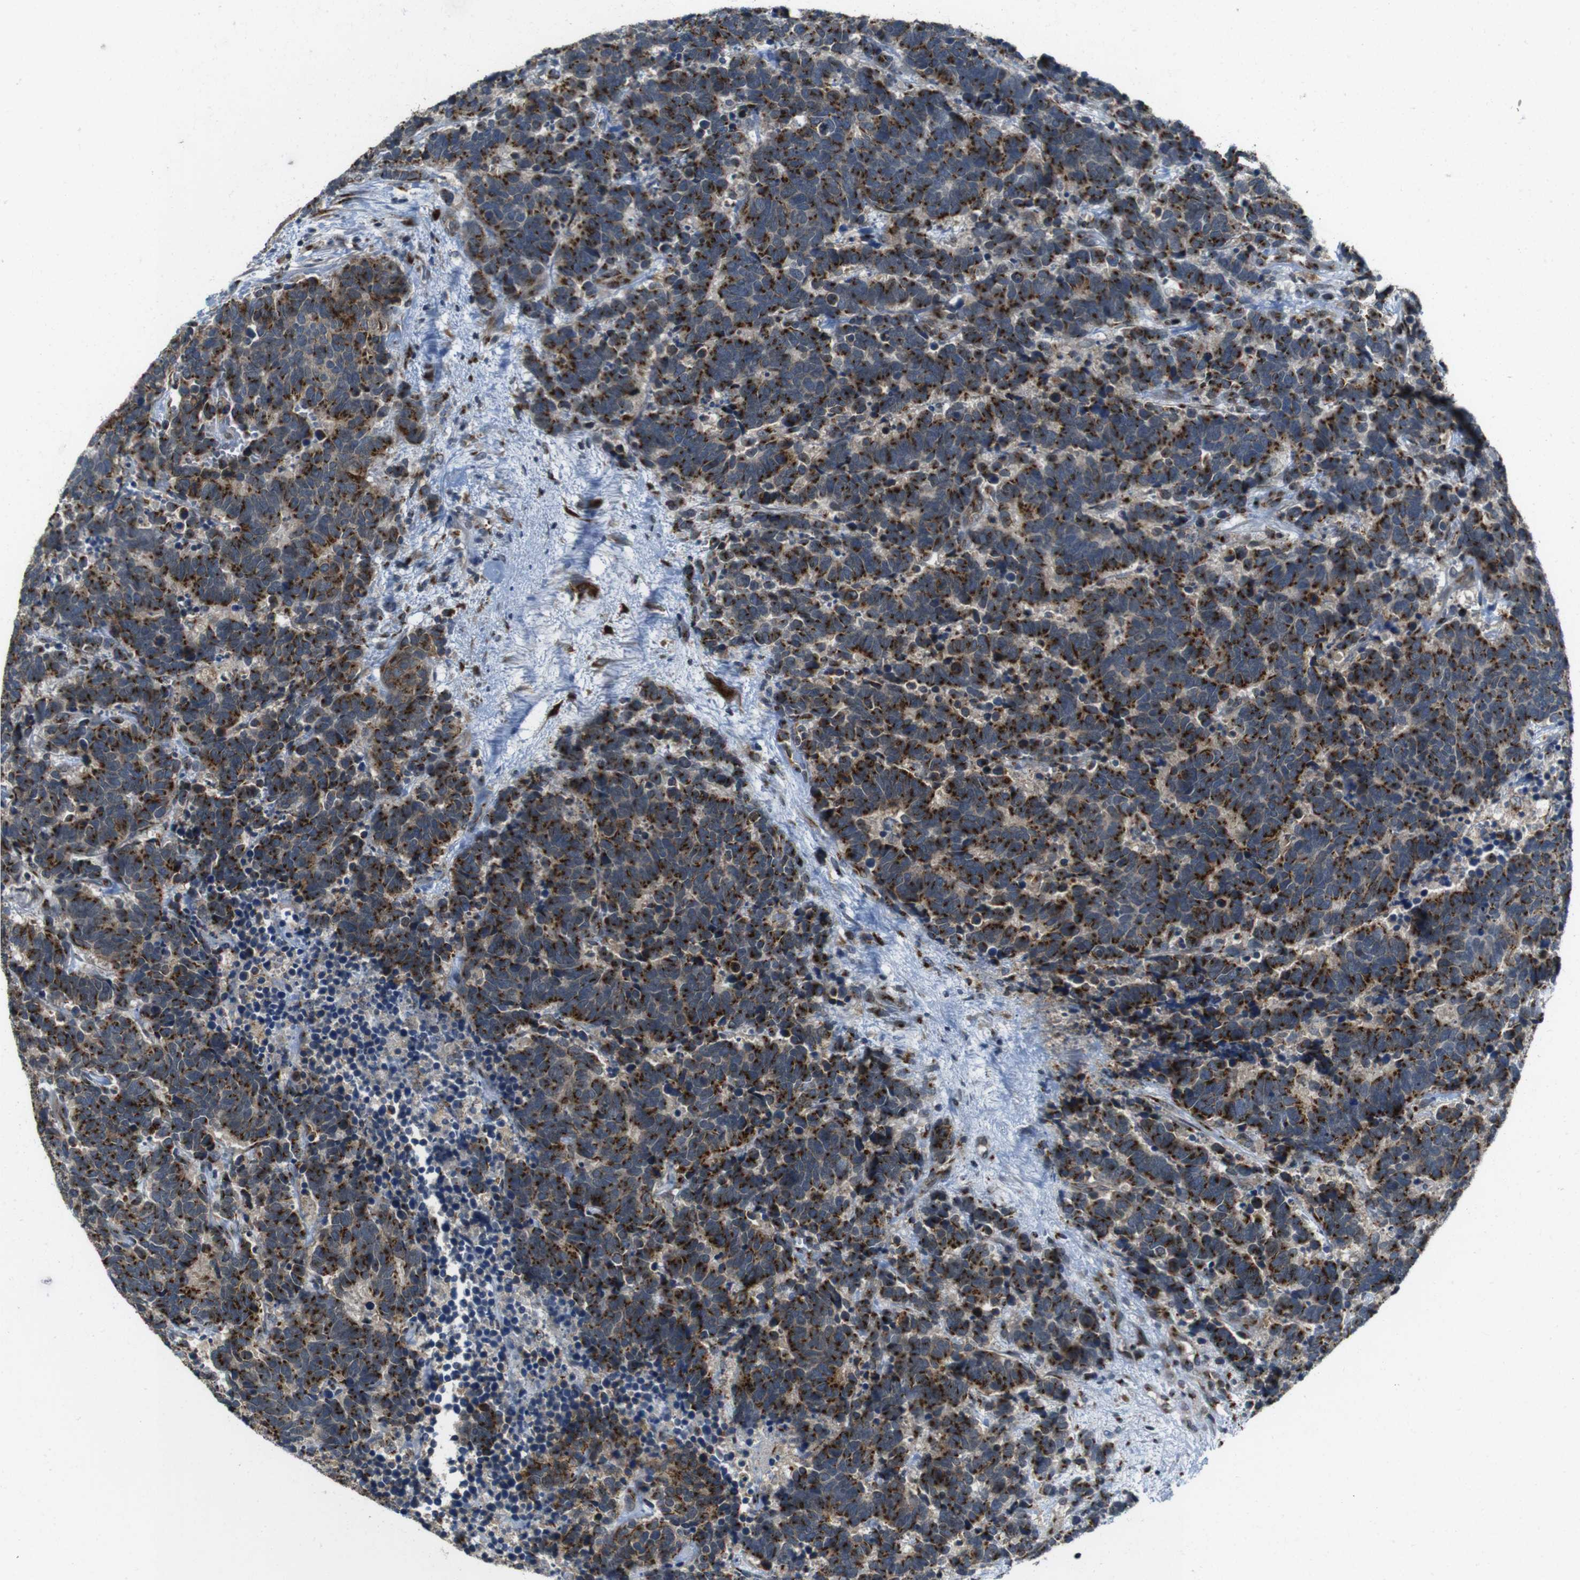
{"staining": {"intensity": "strong", "quantity": ">75%", "location": "cytoplasmic/membranous"}, "tissue": "carcinoid", "cell_type": "Tumor cells", "image_type": "cancer", "snomed": [{"axis": "morphology", "description": "Carcinoma, NOS"}, {"axis": "morphology", "description": "Carcinoid, malignant, NOS"}, {"axis": "topography", "description": "Urinary bladder"}], "caption": "The image shows a brown stain indicating the presence of a protein in the cytoplasmic/membranous of tumor cells in carcinoma.", "gene": "ZFPL1", "patient": {"sex": "male", "age": 57}}